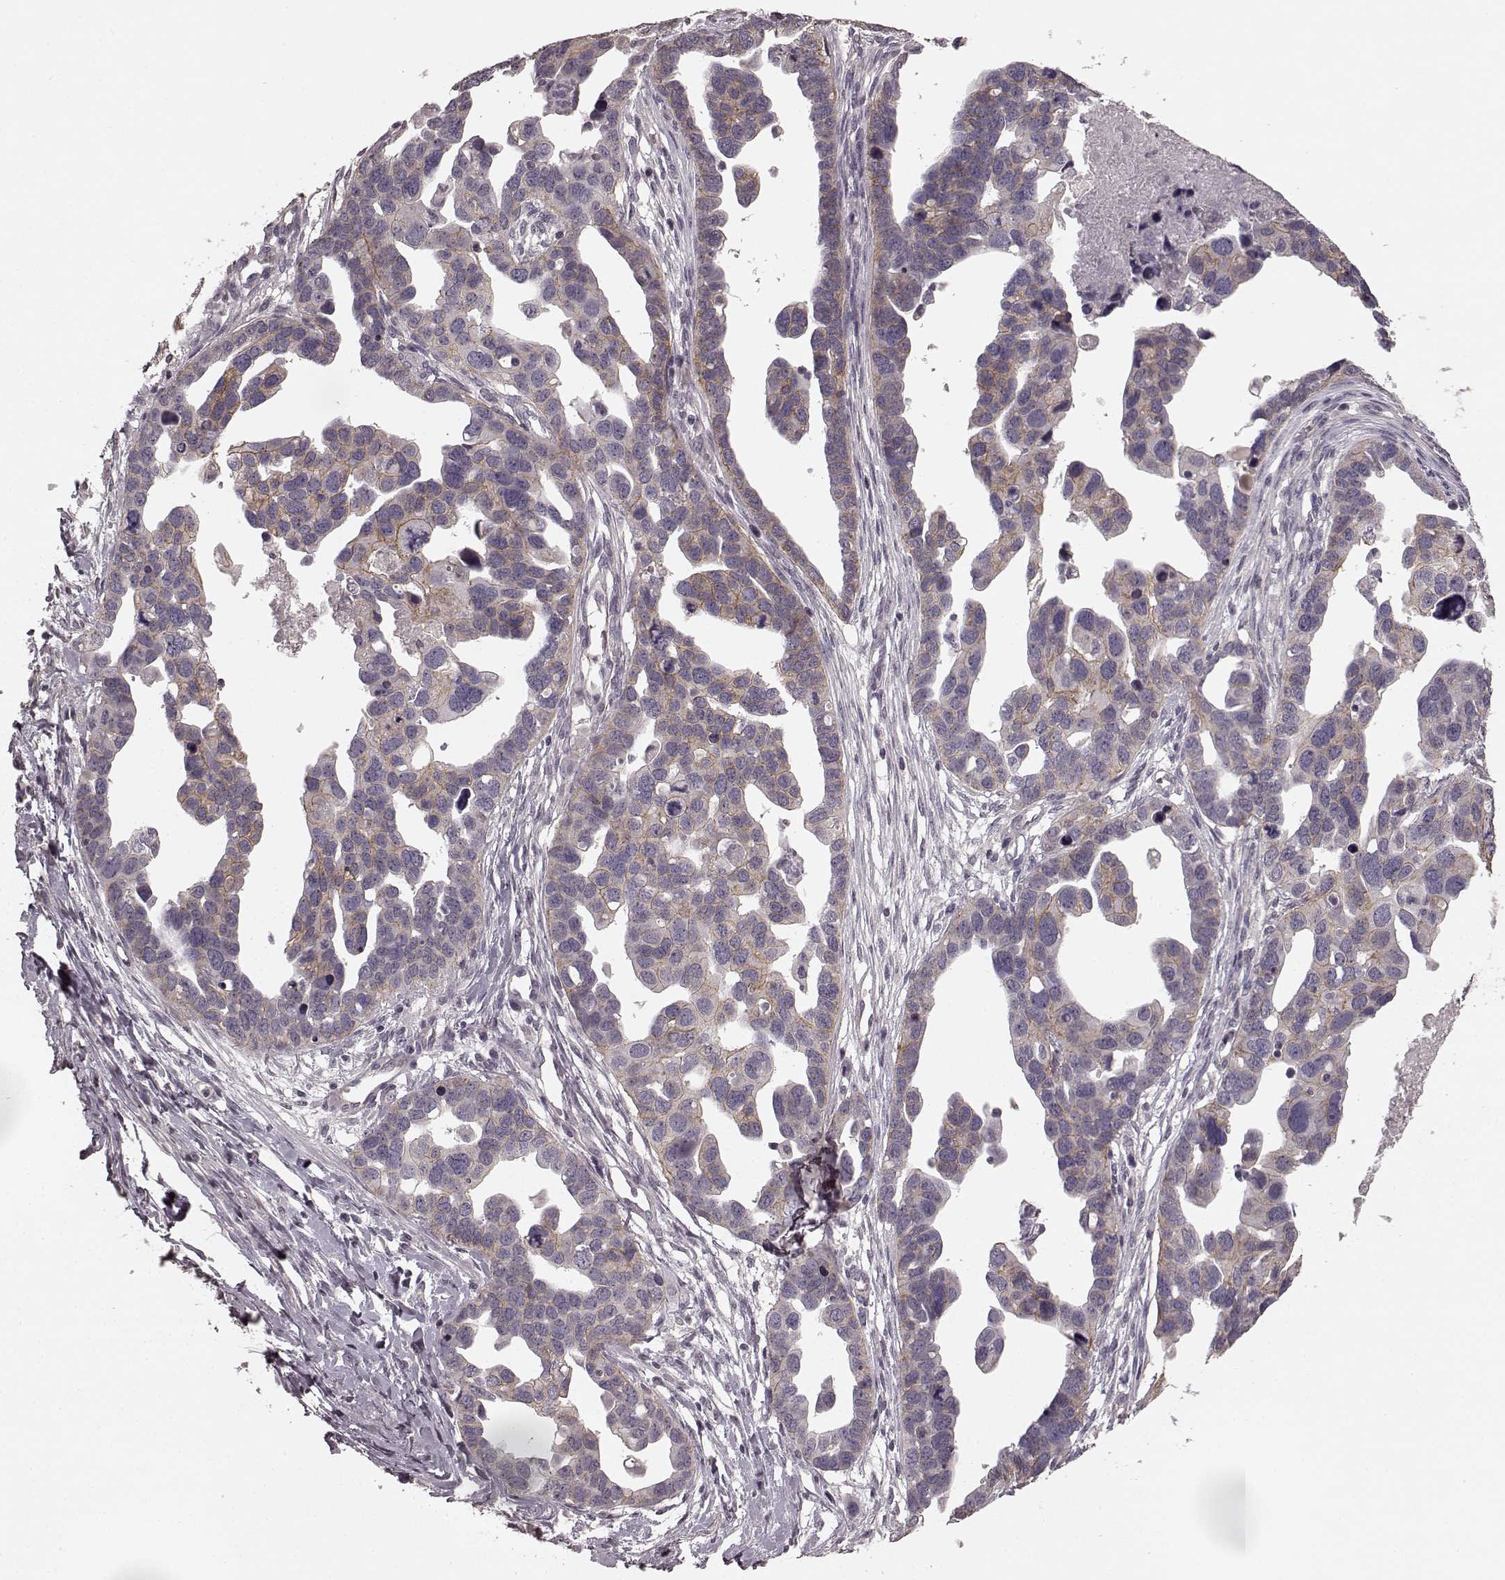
{"staining": {"intensity": "weak", "quantity": ">75%", "location": "cytoplasmic/membranous"}, "tissue": "ovarian cancer", "cell_type": "Tumor cells", "image_type": "cancer", "snomed": [{"axis": "morphology", "description": "Cystadenocarcinoma, serous, NOS"}, {"axis": "topography", "description": "Ovary"}], "caption": "This micrograph exhibits ovarian cancer stained with immunohistochemistry to label a protein in brown. The cytoplasmic/membranous of tumor cells show weak positivity for the protein. Nuclei are counter-stained blue.", "gene": "PRKCE", "patient": {"sex": "female", "age": 54}}